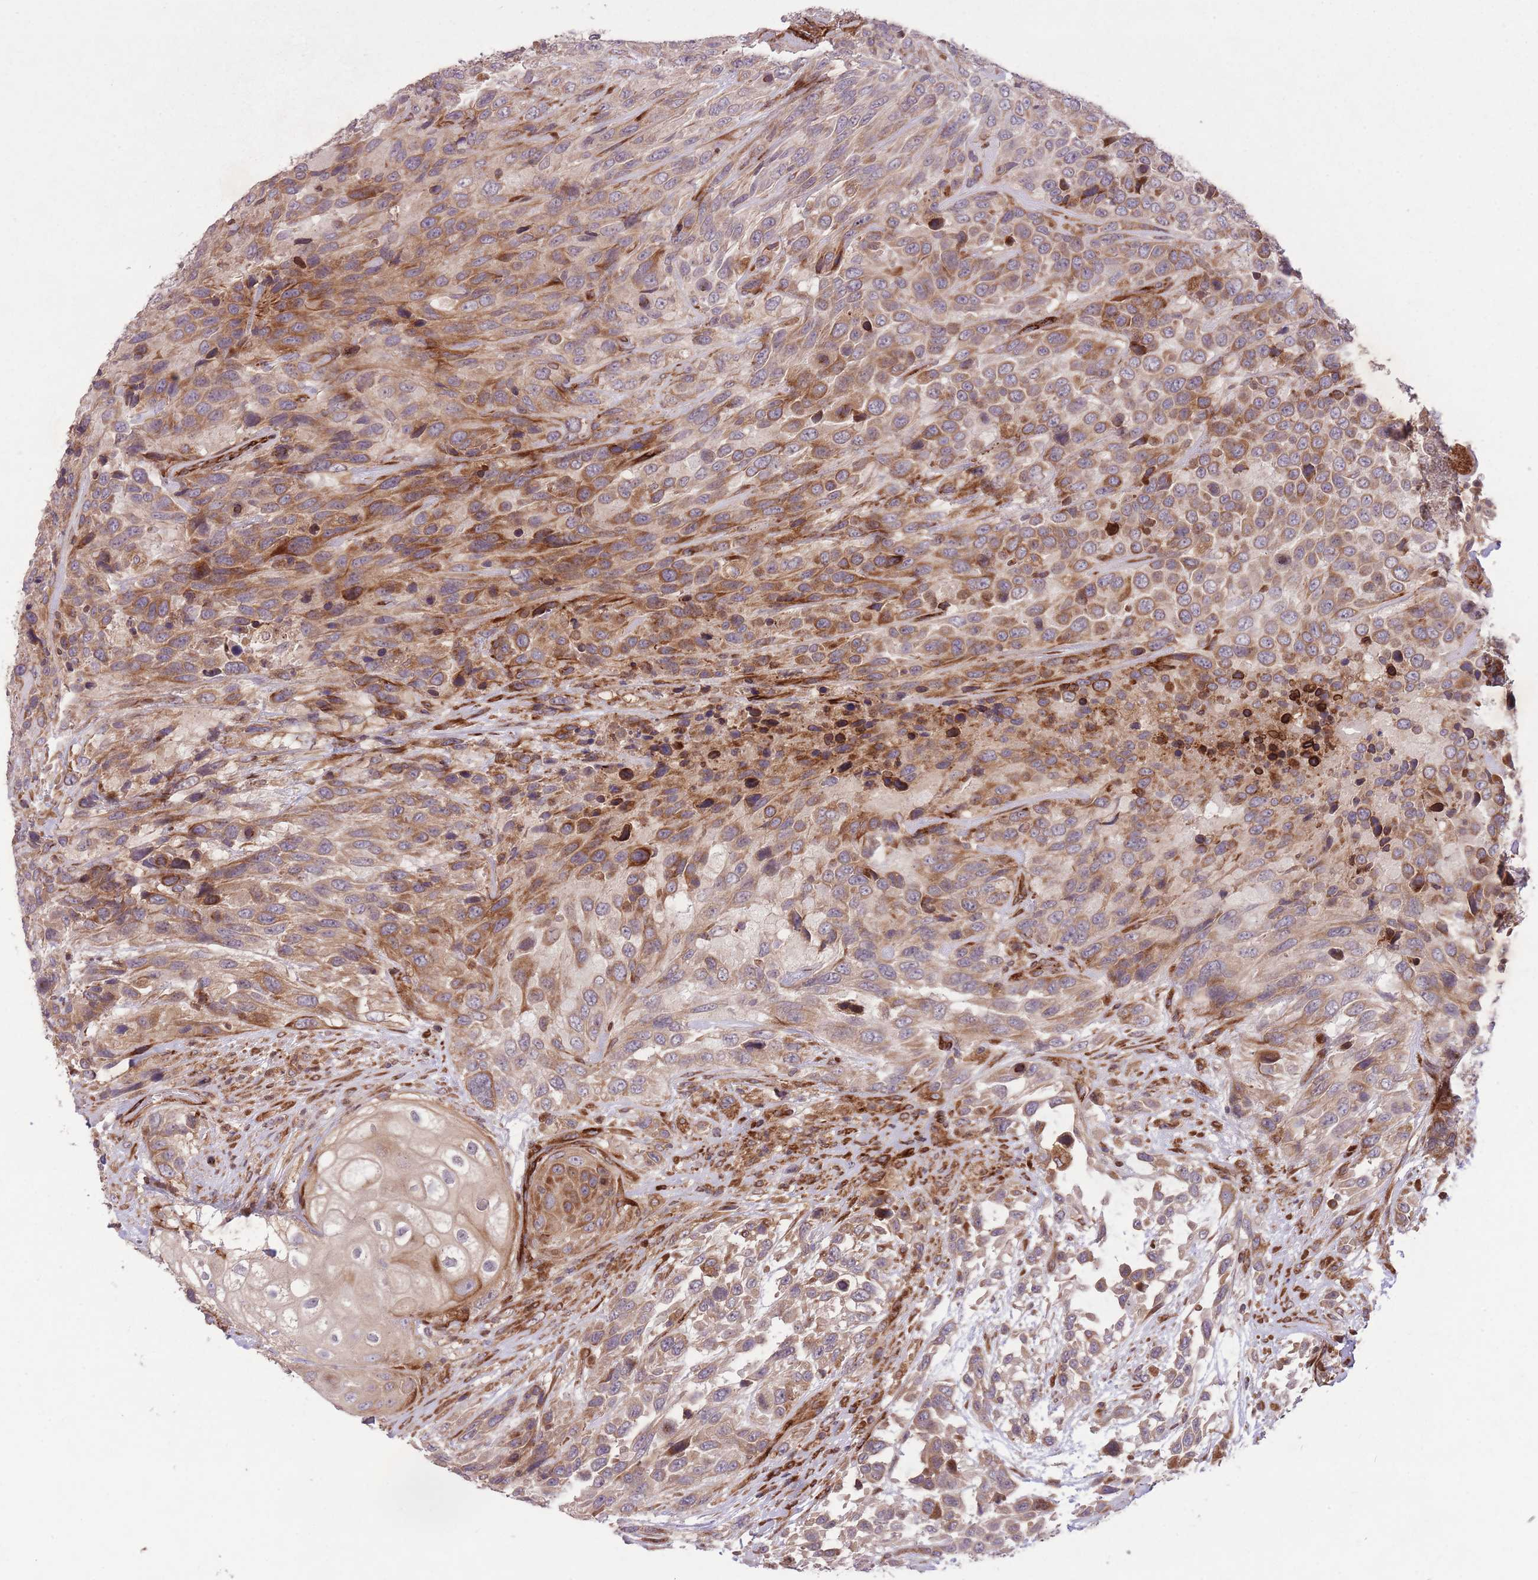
{"staining": {"intensity": "moderate", "quantity": ">75%", "location": "cytoplasmic/membranous"}, "tissue": "urothelial cancer", "cell_type": "Tumor cells", "image_type": "cancer", "snomed": [{"axis": "morphology", "description": "Urothelial carcinoma, High grade"}, {"axis": "topography", "description": "Urinary bladder"}], "caption": "Tumor cells demonstrate medium levels of moderate cytoplasmic/membranous positivity in about >75% of cells in human high-grade urothelial carcinoma. (DAB = brown stain, brightfield microscopy at high magnification).", "gene": "CISH", "patient": {"sex": "female", "age": 70}}